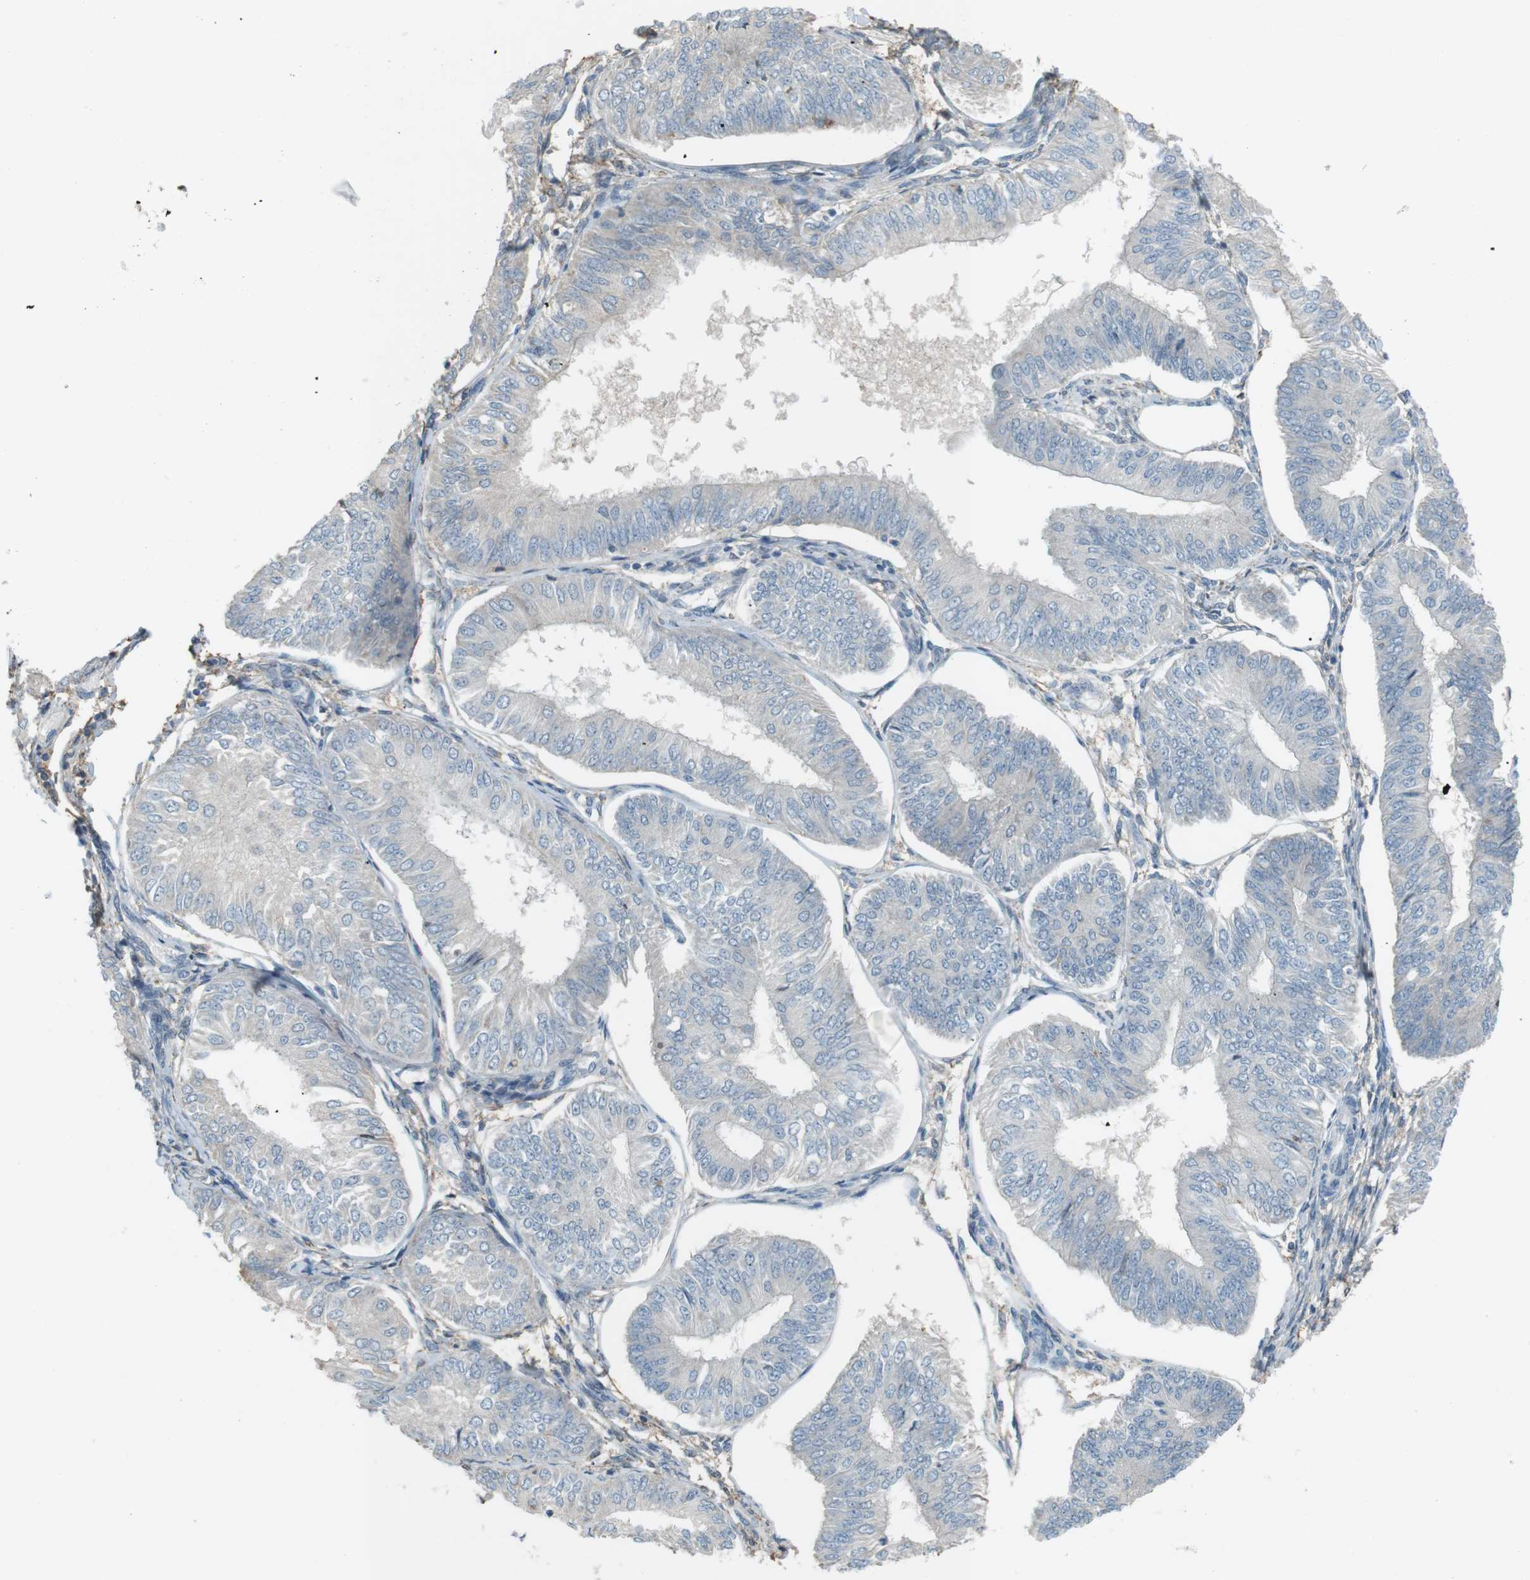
{"staining": {"intensity": "negative", "quantity": "none", "location": "none"}, "tissue": "endometrial cancer", "cell_type": "Tumor cells", "image_type": "cancer", "snomed": [{"axis": "morphology", "description": "Adenocarcinoma, NOS"}, {"axis": "topography", "description": "Endometrium"}], "caption": "A high-resolution micrograph shows immunohistochemistry (IHC) staining of adenocarcinoma (endometrial), which exhibits no significant expression in tumor cells.", "gene": "RTN3", "patient": {"sex": "female", "age": 58}}